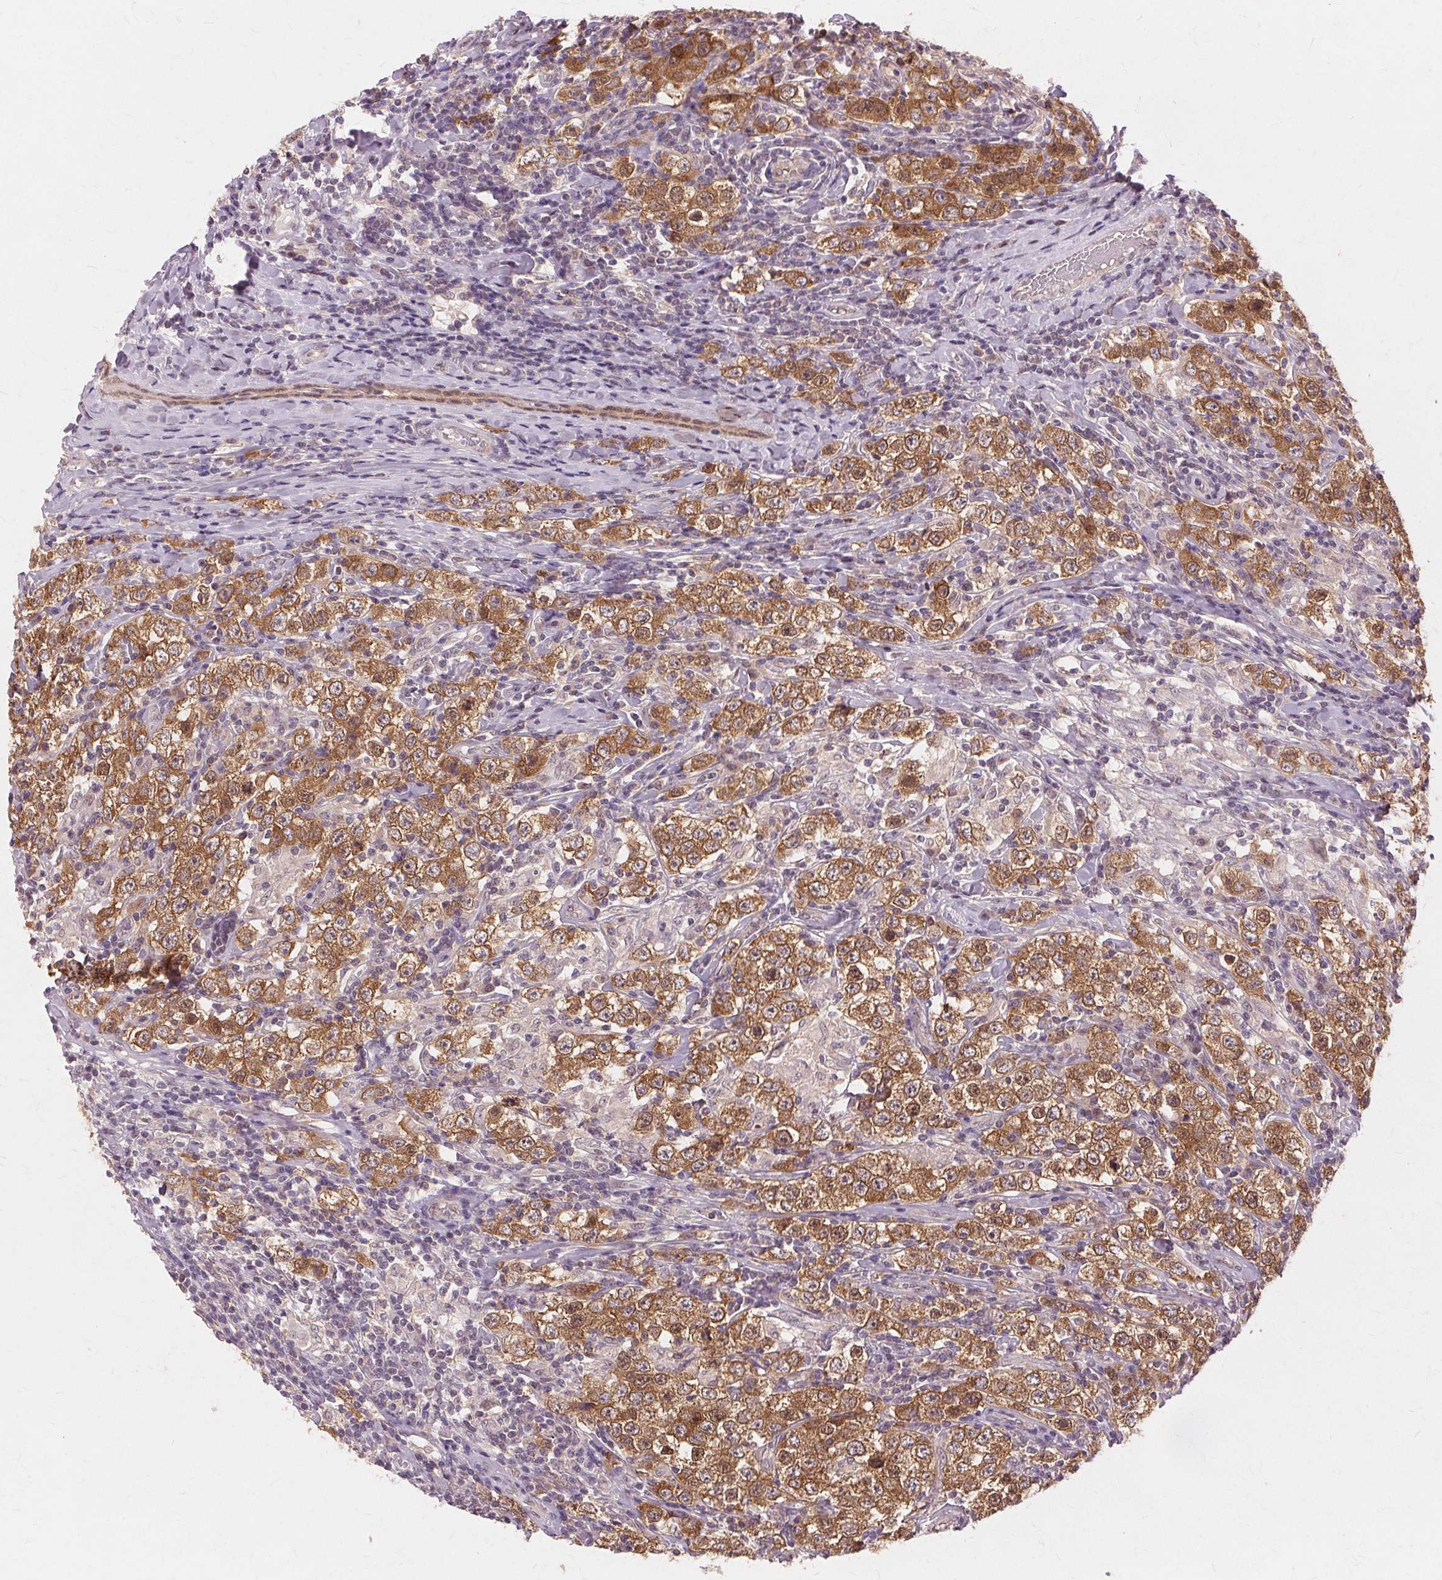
{"staining": {"intensity": "strong", "quantity": ">75%", "location": "cytoplasmic/membranous"}, "tissue": "testis cancer", "cell_type": "Tumor cells", "image_type": "cancer", "snomed": [{"axis": "morphology", "description": "Seminoma, NOS"}, {"axis": "morphology", "description": "Carcinoma, Embryonal, NOS"}, {"axis": "topography", "description": "Testis"}], "caption": "Tumor cells reveal high levels of strong cytoplasmic/membranous staining in approximately >75% of cells in testis seminoma.", "gene": "PRMT5", "patient": {"sex": "male", "age": 41}}